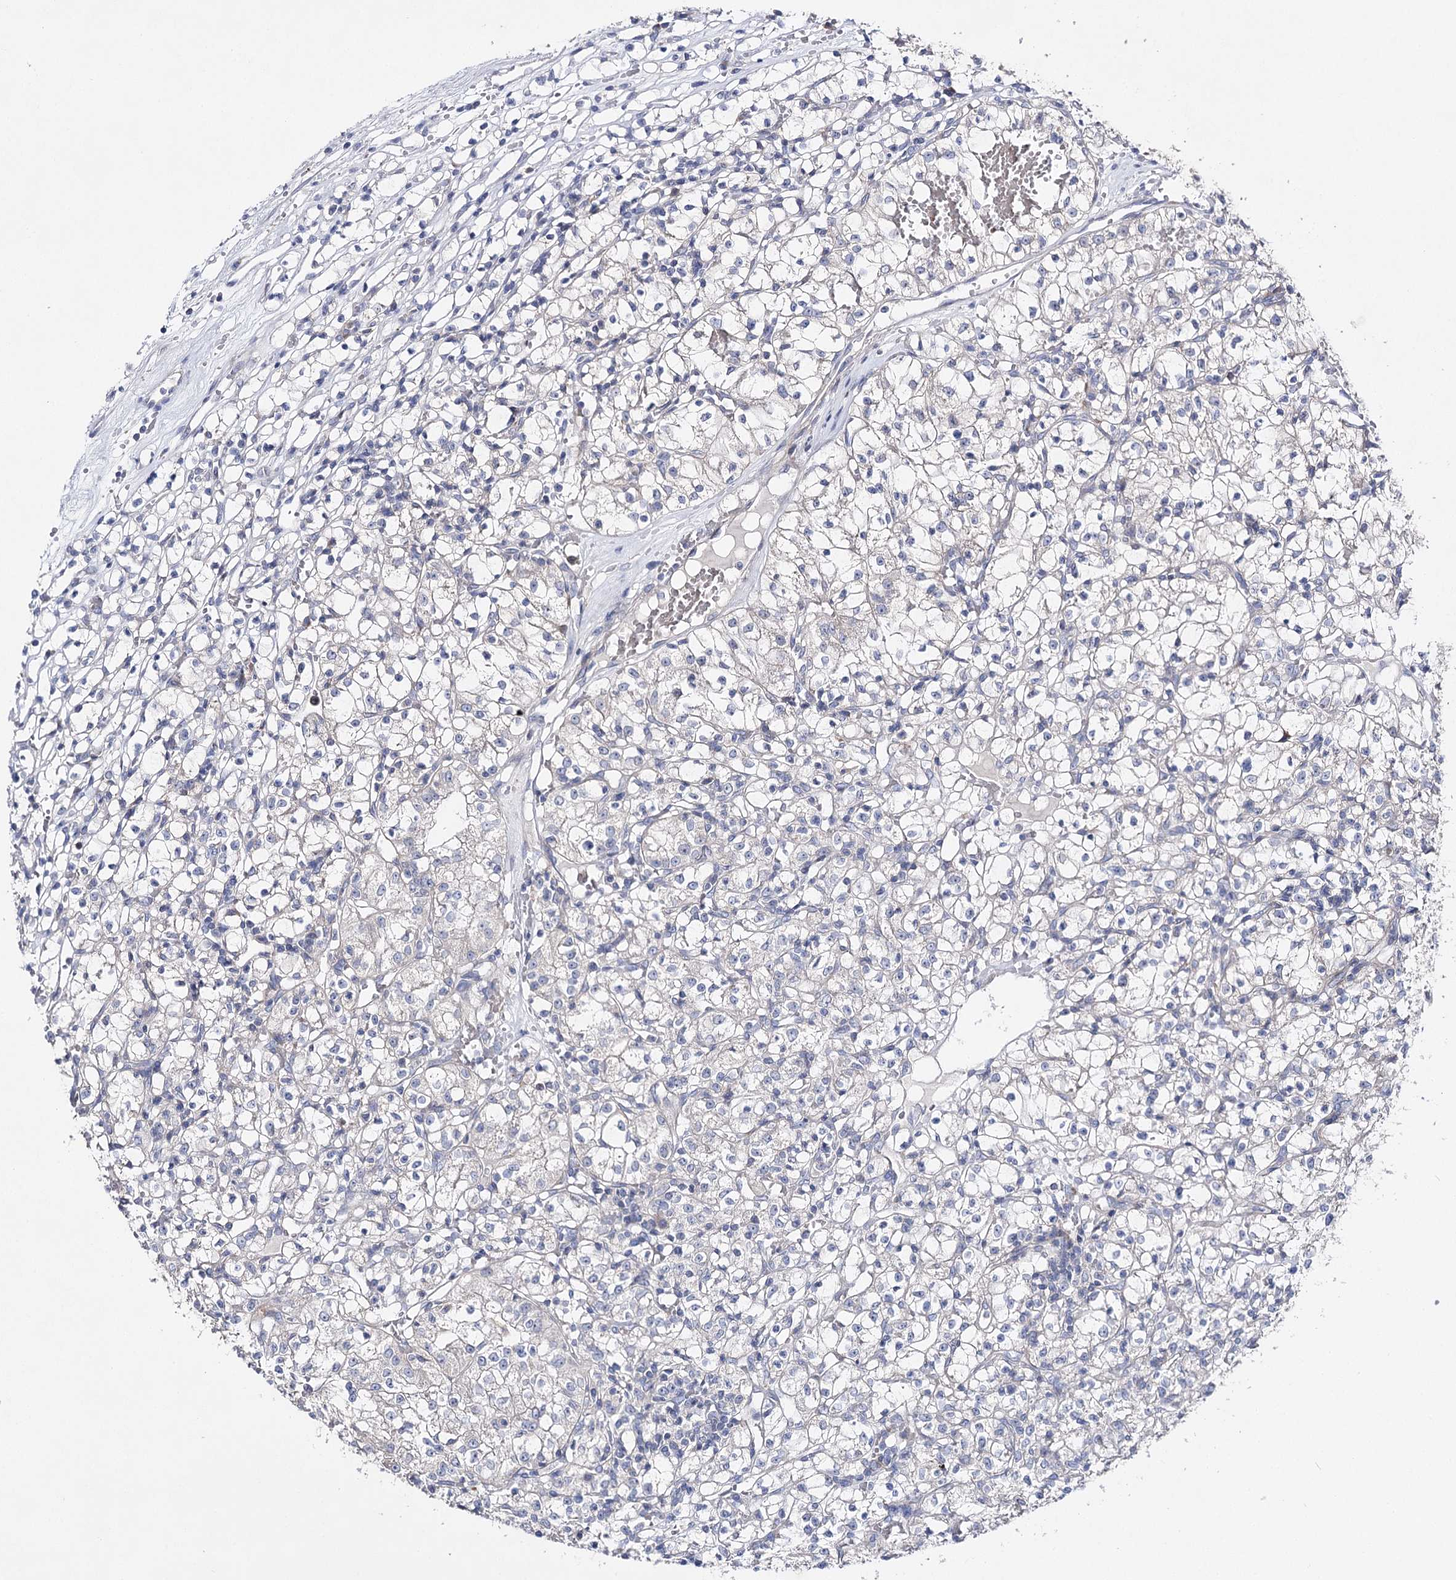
{"staining": {"intensity": "negative", "quantity": "none", "location": "none"}, "tissue": "renal cancer", "cell_type": "Tumor cells", "image_type": "cancer", "snomed": [{"axis": "morphology", "description": "Adenocarcinoma, NOS"}, {"axis": "topography", "description": "Kidney"}], "caption": "Tumor cells are negative for brown protein staining in renal cancer.", "gene": "NRAP", "patient": {"sex": "female", "age": 59}}